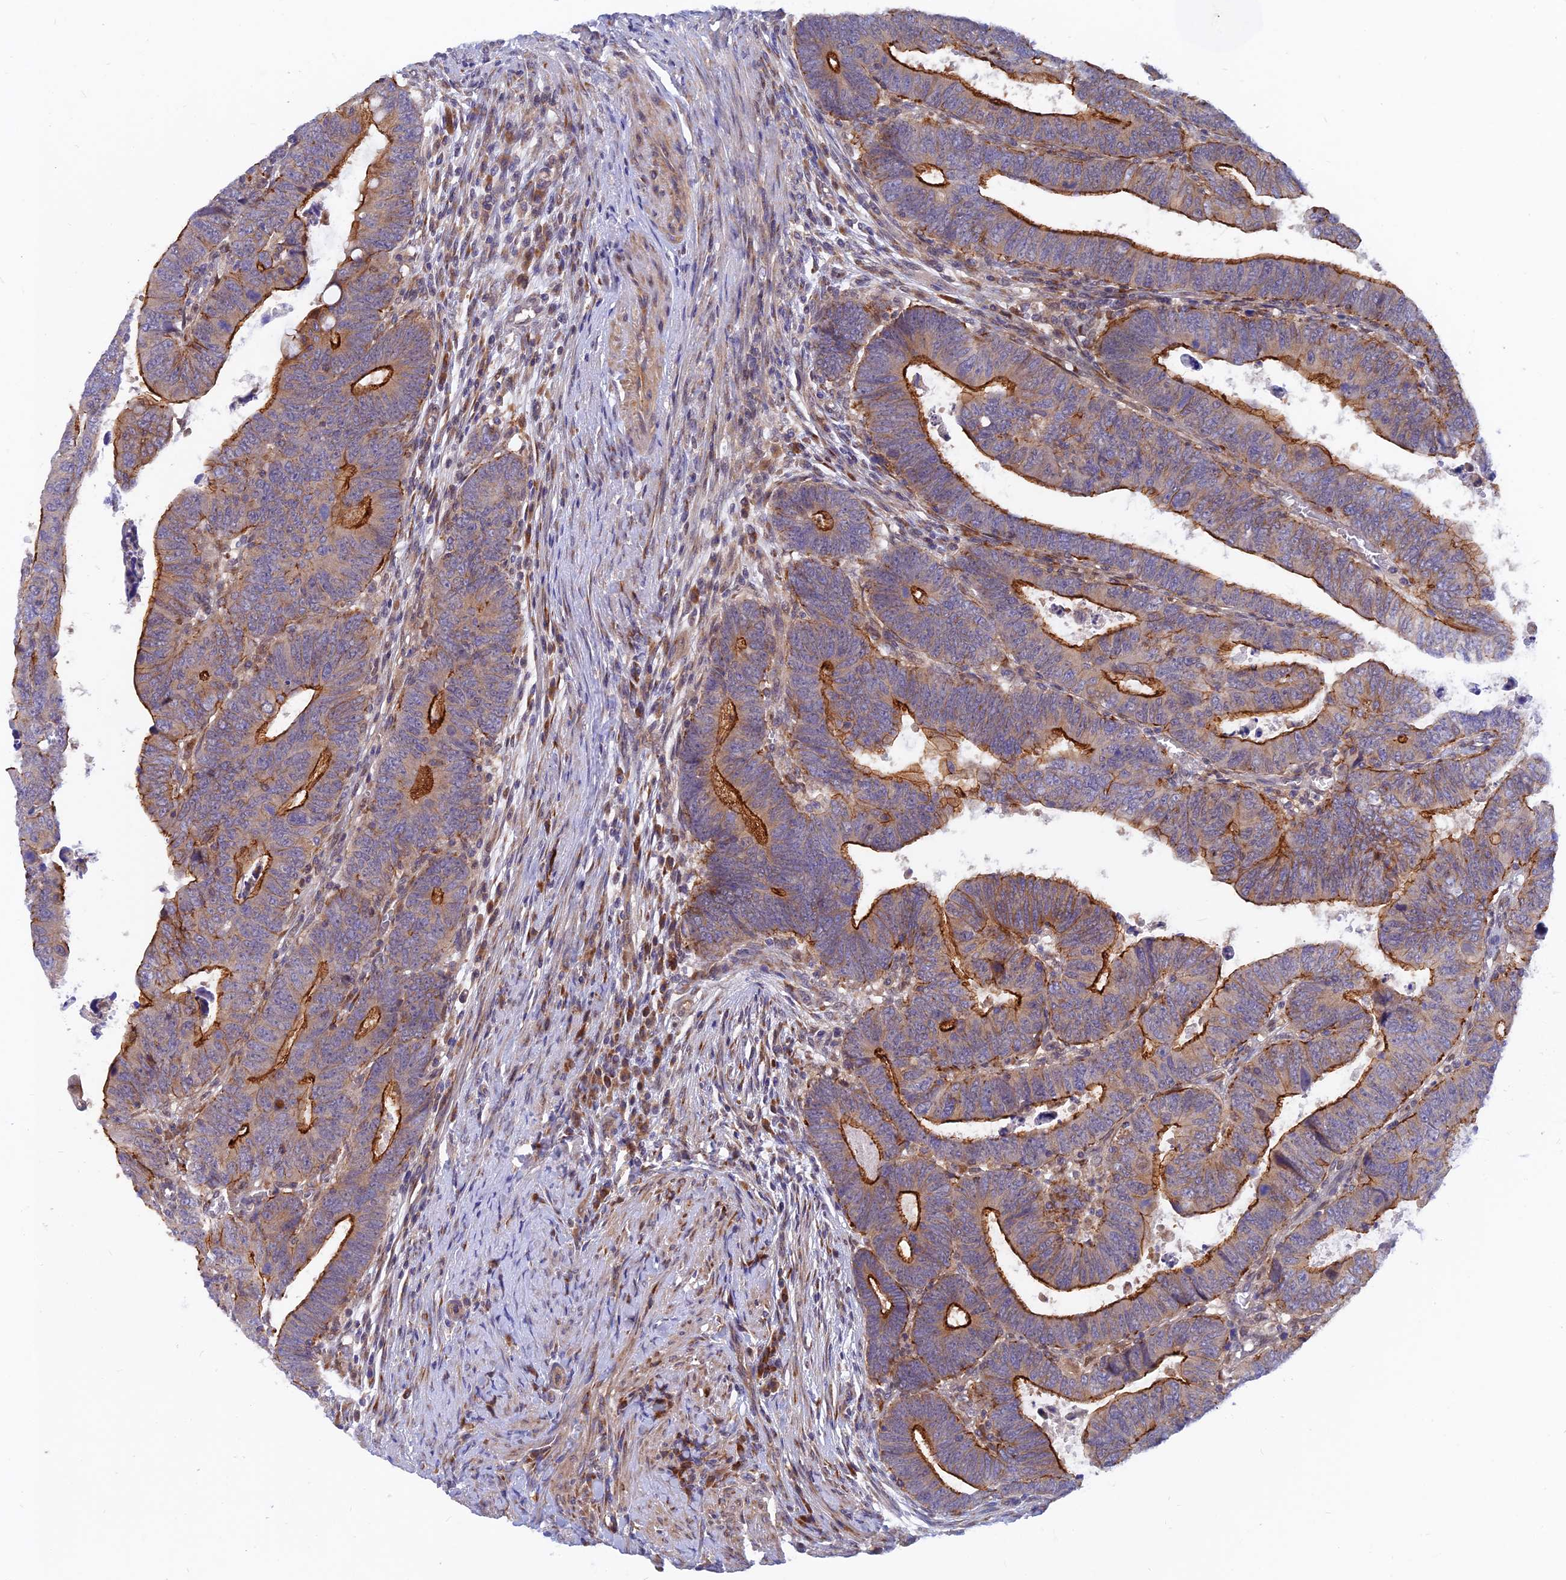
{"staining": {"intensity": "strong", "quantity": "25%-75%", "location": "cytoplasmic/membranous"}, "tissue": "colorectal cancer", "cell_type": "Tumor cells", "image_type": "cancer", "snomed": [{"axis": "morphology", "description": "Normal tissue, NOS"}, {"axis": "morphology", "description": "Adenocarcinoma, NOS"}, {"axis": "topography", "description": "Rectum"}], "caption": "This micrograph reveals immunohistochemistry staining of human adenocarcinoma (colorectal), with high strong cytoplasmic/membranous staining in about 25%-75% of tumor cells.", "gene": "DNAJC16", "patient": {"sex": "female", "age": 65}}